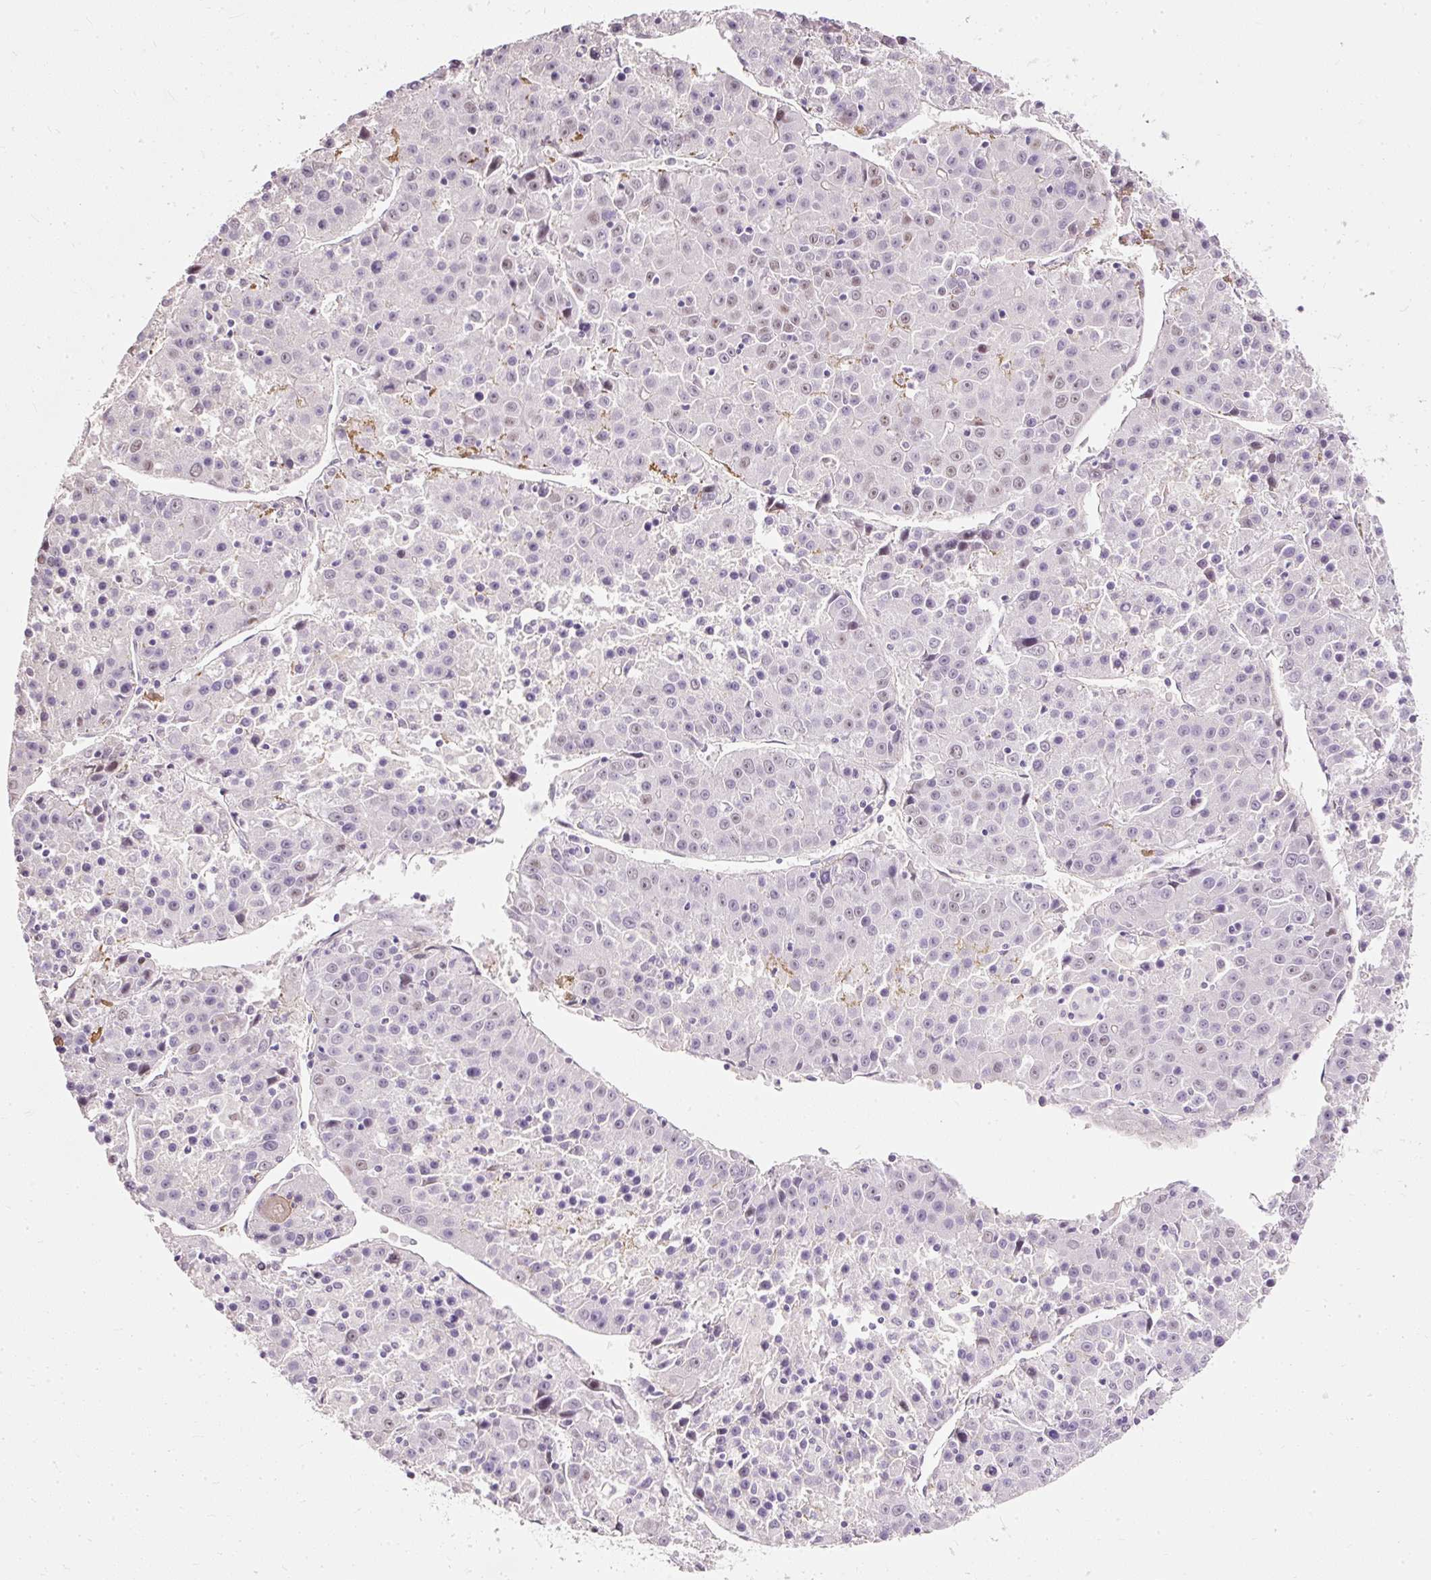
{"staining": {"intensity": "weak", "quantity": "25%-75%", "location": "nuclear"}, "tissue": "liver cancer", "cell_type": "Tumor cells", "image_type": "cancer", "snomed": [{"axis": "morphology", "description": "Carcinoma, Hepatocellular, NOS"}, {"axis": "topography", "description": "Liver"}], "caption": "Human hepatocellular carcinoma (liver) stained with a protein marker shows weak staining in tumor cells.", "gene": "PDE6B", "patient": {"sex": "female", "age": 53}}